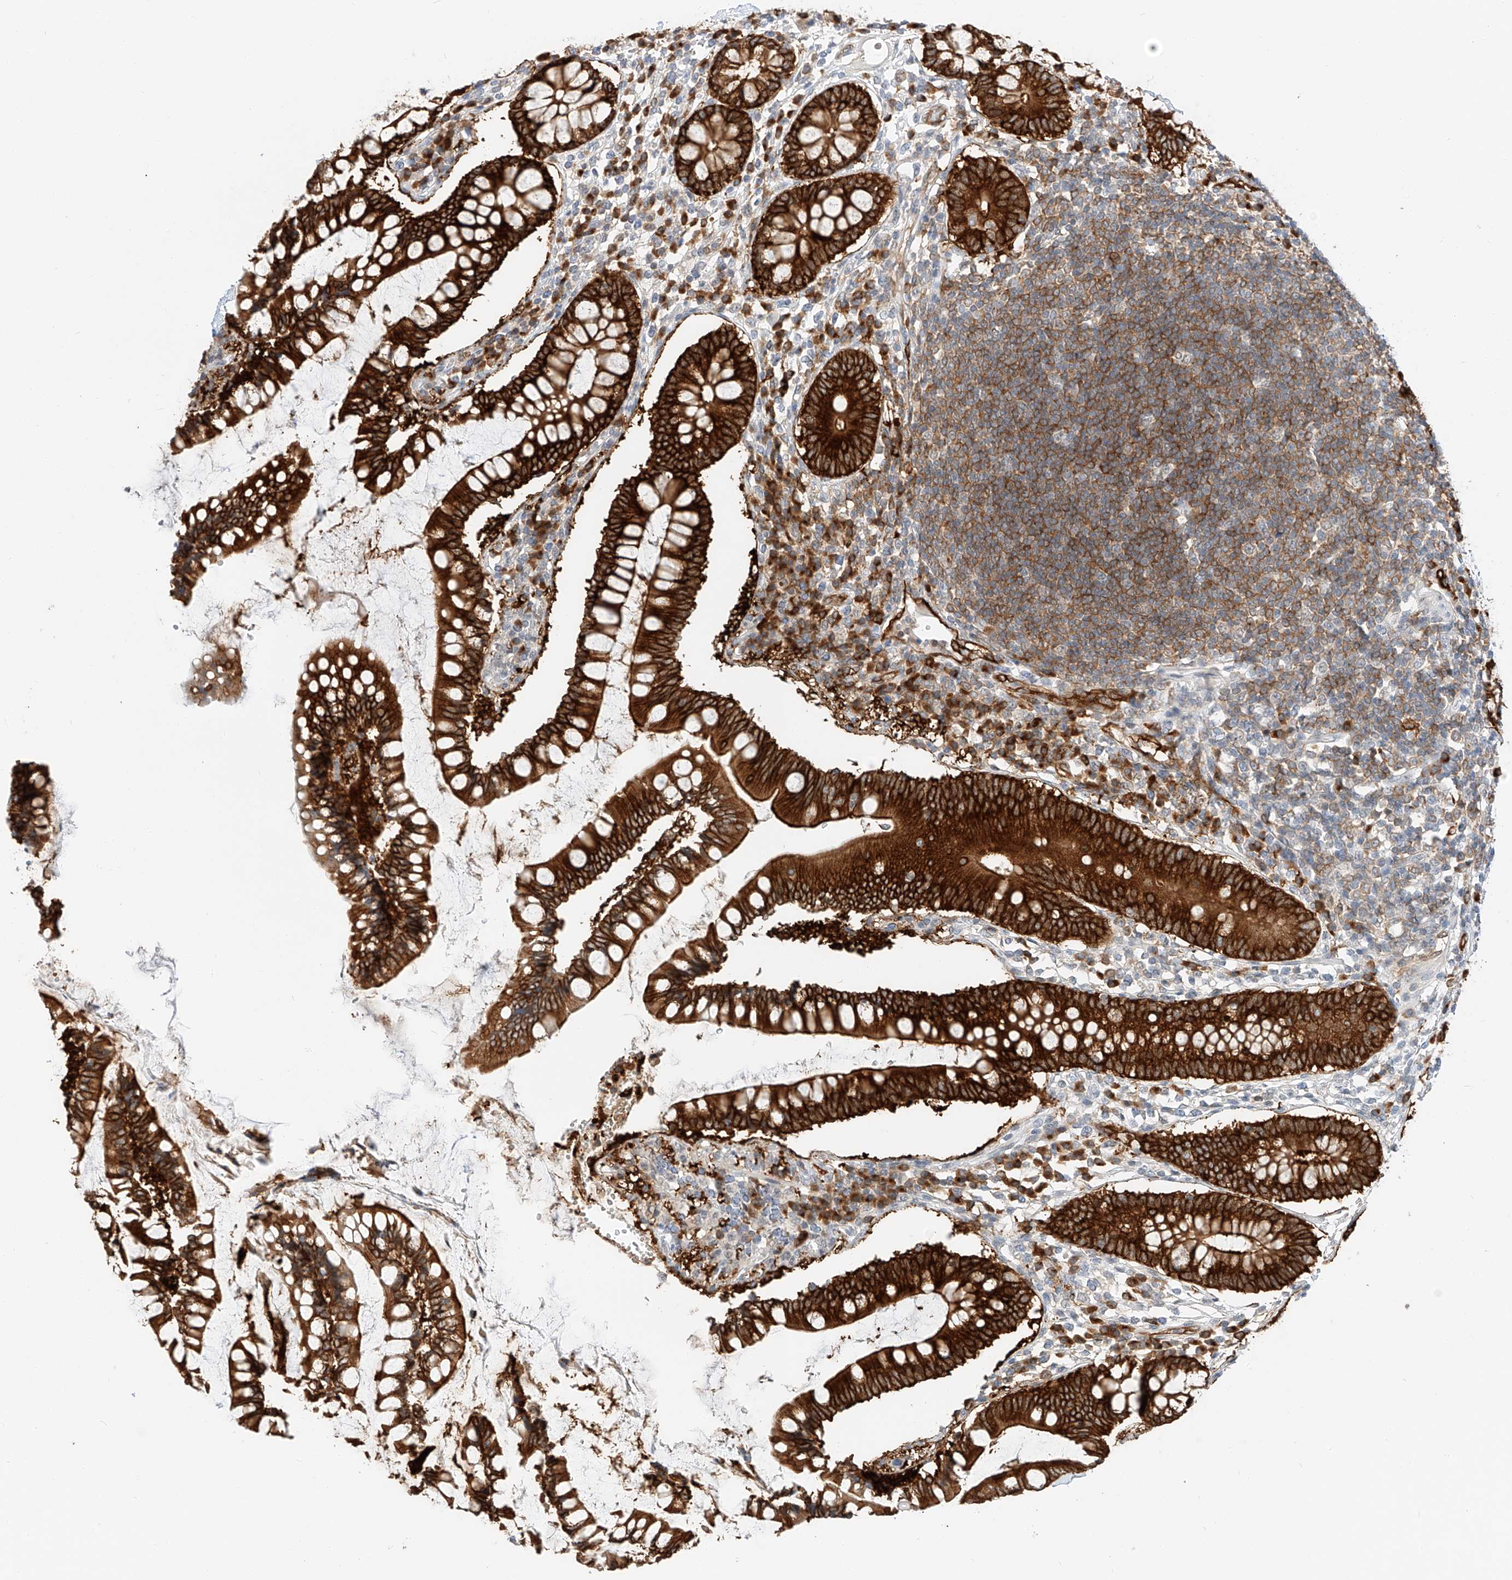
{"staining": {"intensity": "moderate", "quantity": ">75%", "location": "cytoplasmic/membranous"}, "tissue": "colon", "cell_type": "Endothelial cells", "image_type": "normal", "snomed": [{"axis": "morphology", "description": "Normal tissue, NOS"}, {"axis": "topography", "description": "Colon"}], "caption": "A micrograph of colon stained for a protein exhibits moderate cytoplasmic/membranous brown staining in endothelial cells.", "gene": "CARMIL1", "patient": {"sex": "female", "age": 79}}